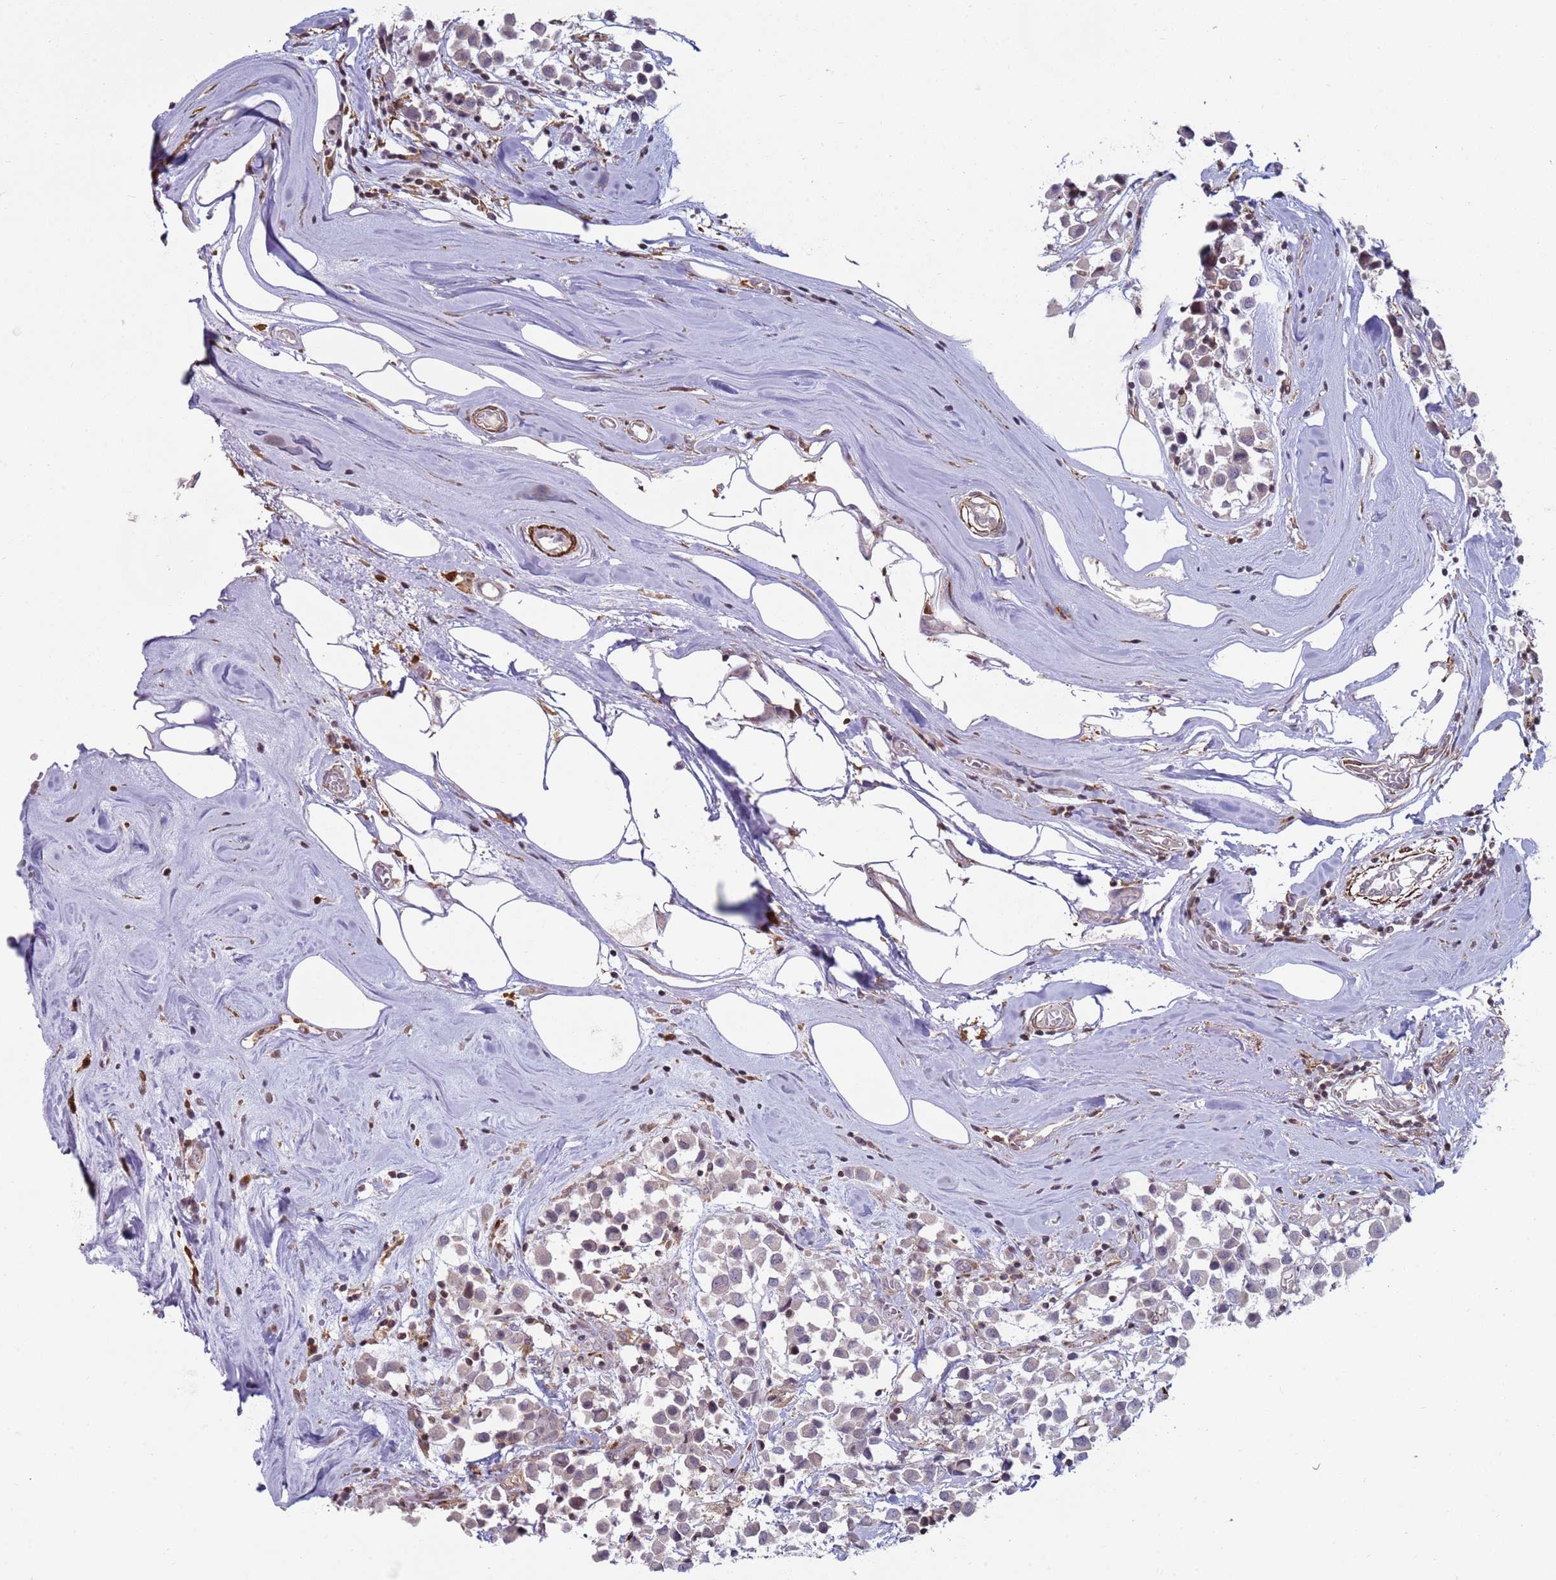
{"staining": {"intensity": "negative", "quantity": "none", "location": "none"}, "tissue": "breast cancer", "cell_type": "Tumor cells", "image_type": "cancer", "snomed": [{"axis": "morphology", "description": "Duct carcinoma"}, {"axis": "topography", "description": "Breast"}], "caption": "An immunohistochemistry micrograph of breast cancer is shown. There is no staining in tumor cells of breast cancer.", "gene": "SNAPC4", "patient": {"sex": "female", "age": 61}}